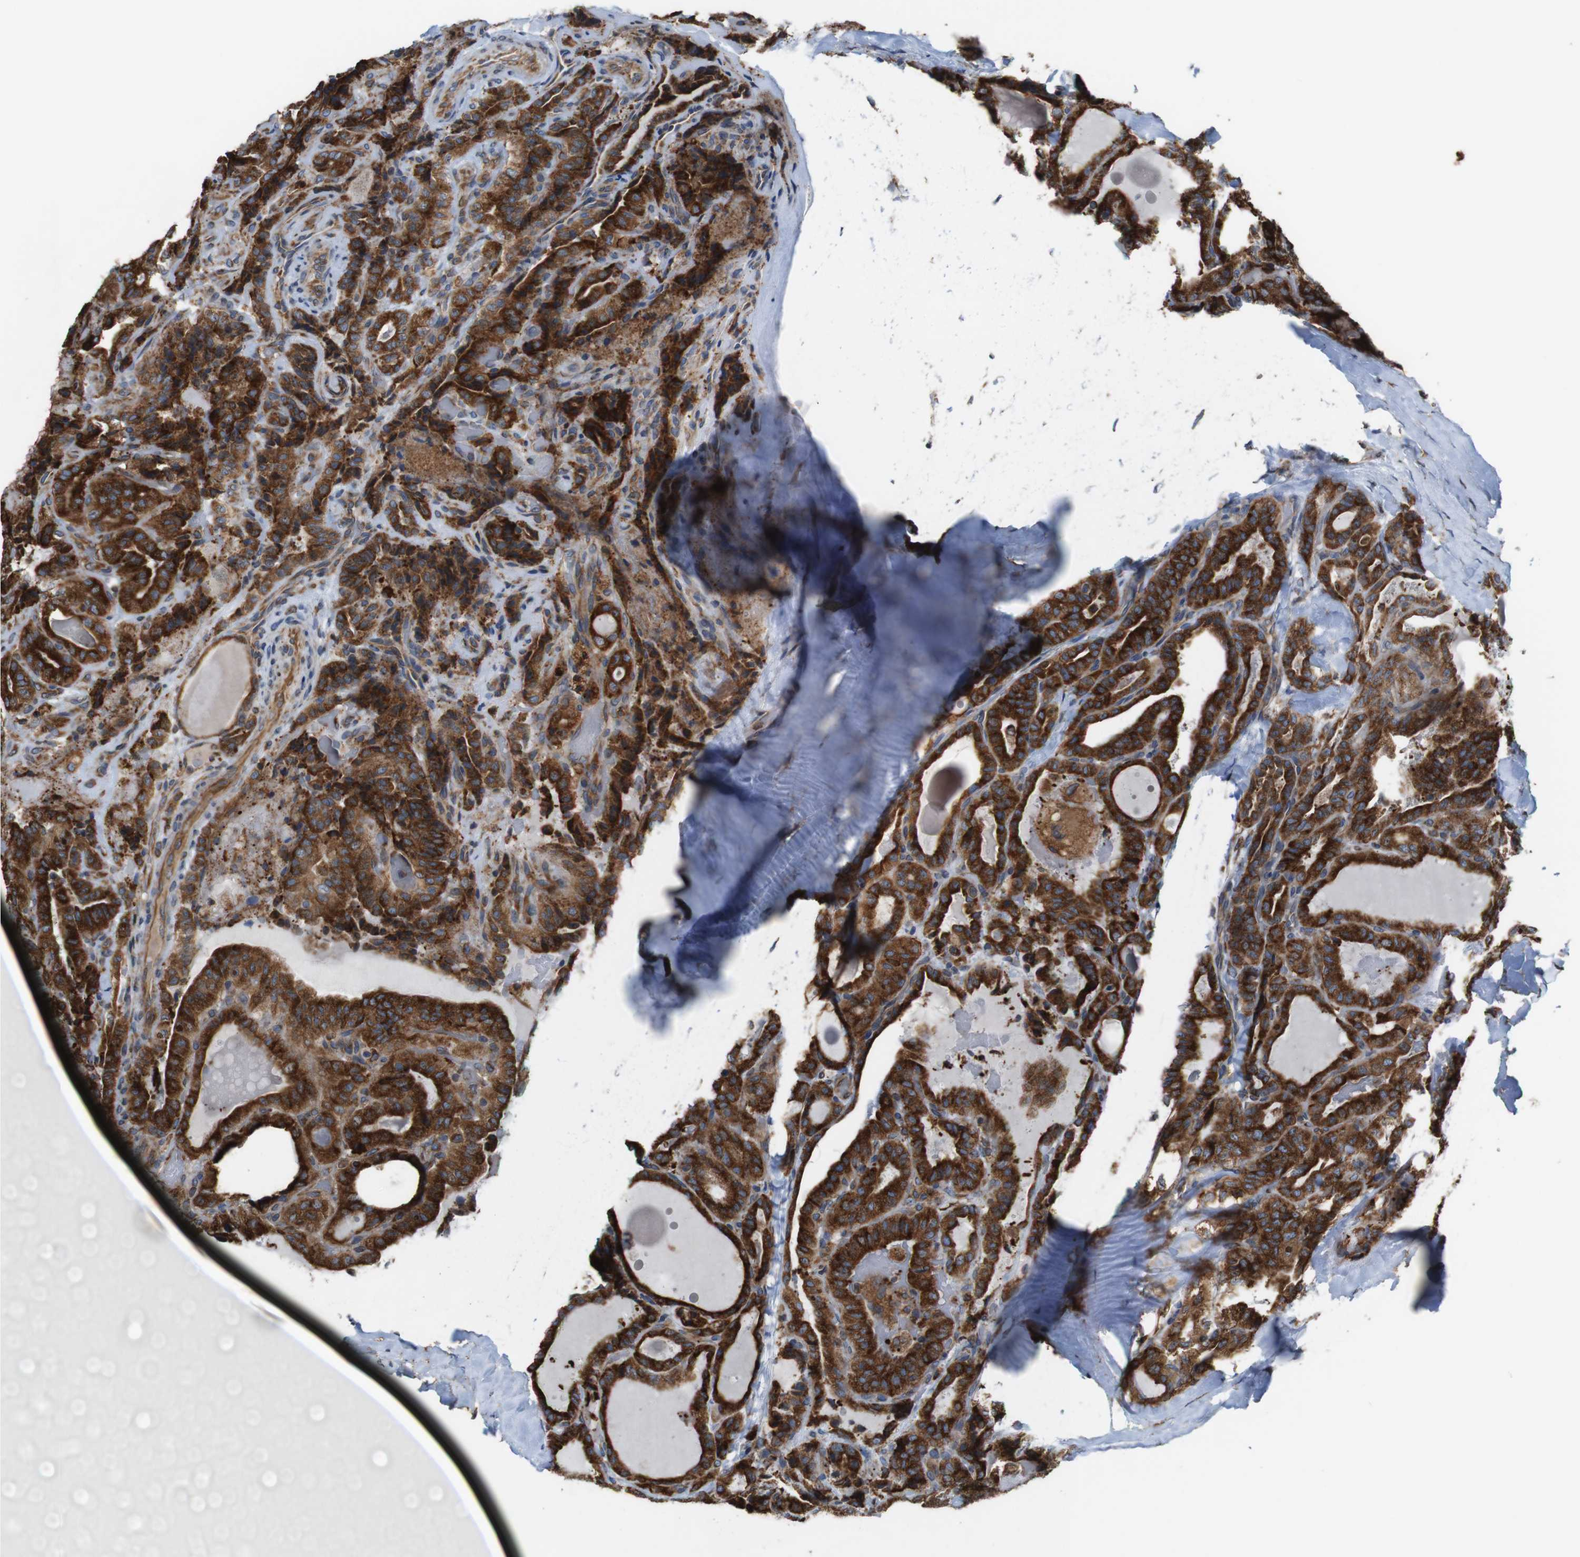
{"staining": {"intensity": "strong", "quantity": ">75%", "location": "cytoplasmic/membranous"}, "tissue": "thyroid cancer", "cell_type": "Tumor cells", "image_type": "cancer", "snomed": [{"axis": "morphology", "description": "Papillary adenocarcinoma, NOS"}, {"axis": "topography", "description": "Thyroid gland"}], "caption": "Protein expression analysis of thyroid cancer exhibits strong cytoplasmic/membranous expression in about >75% of tumor cells.", "gene": "UGGT1", "patient": {"sex": "male", "age": 77}}